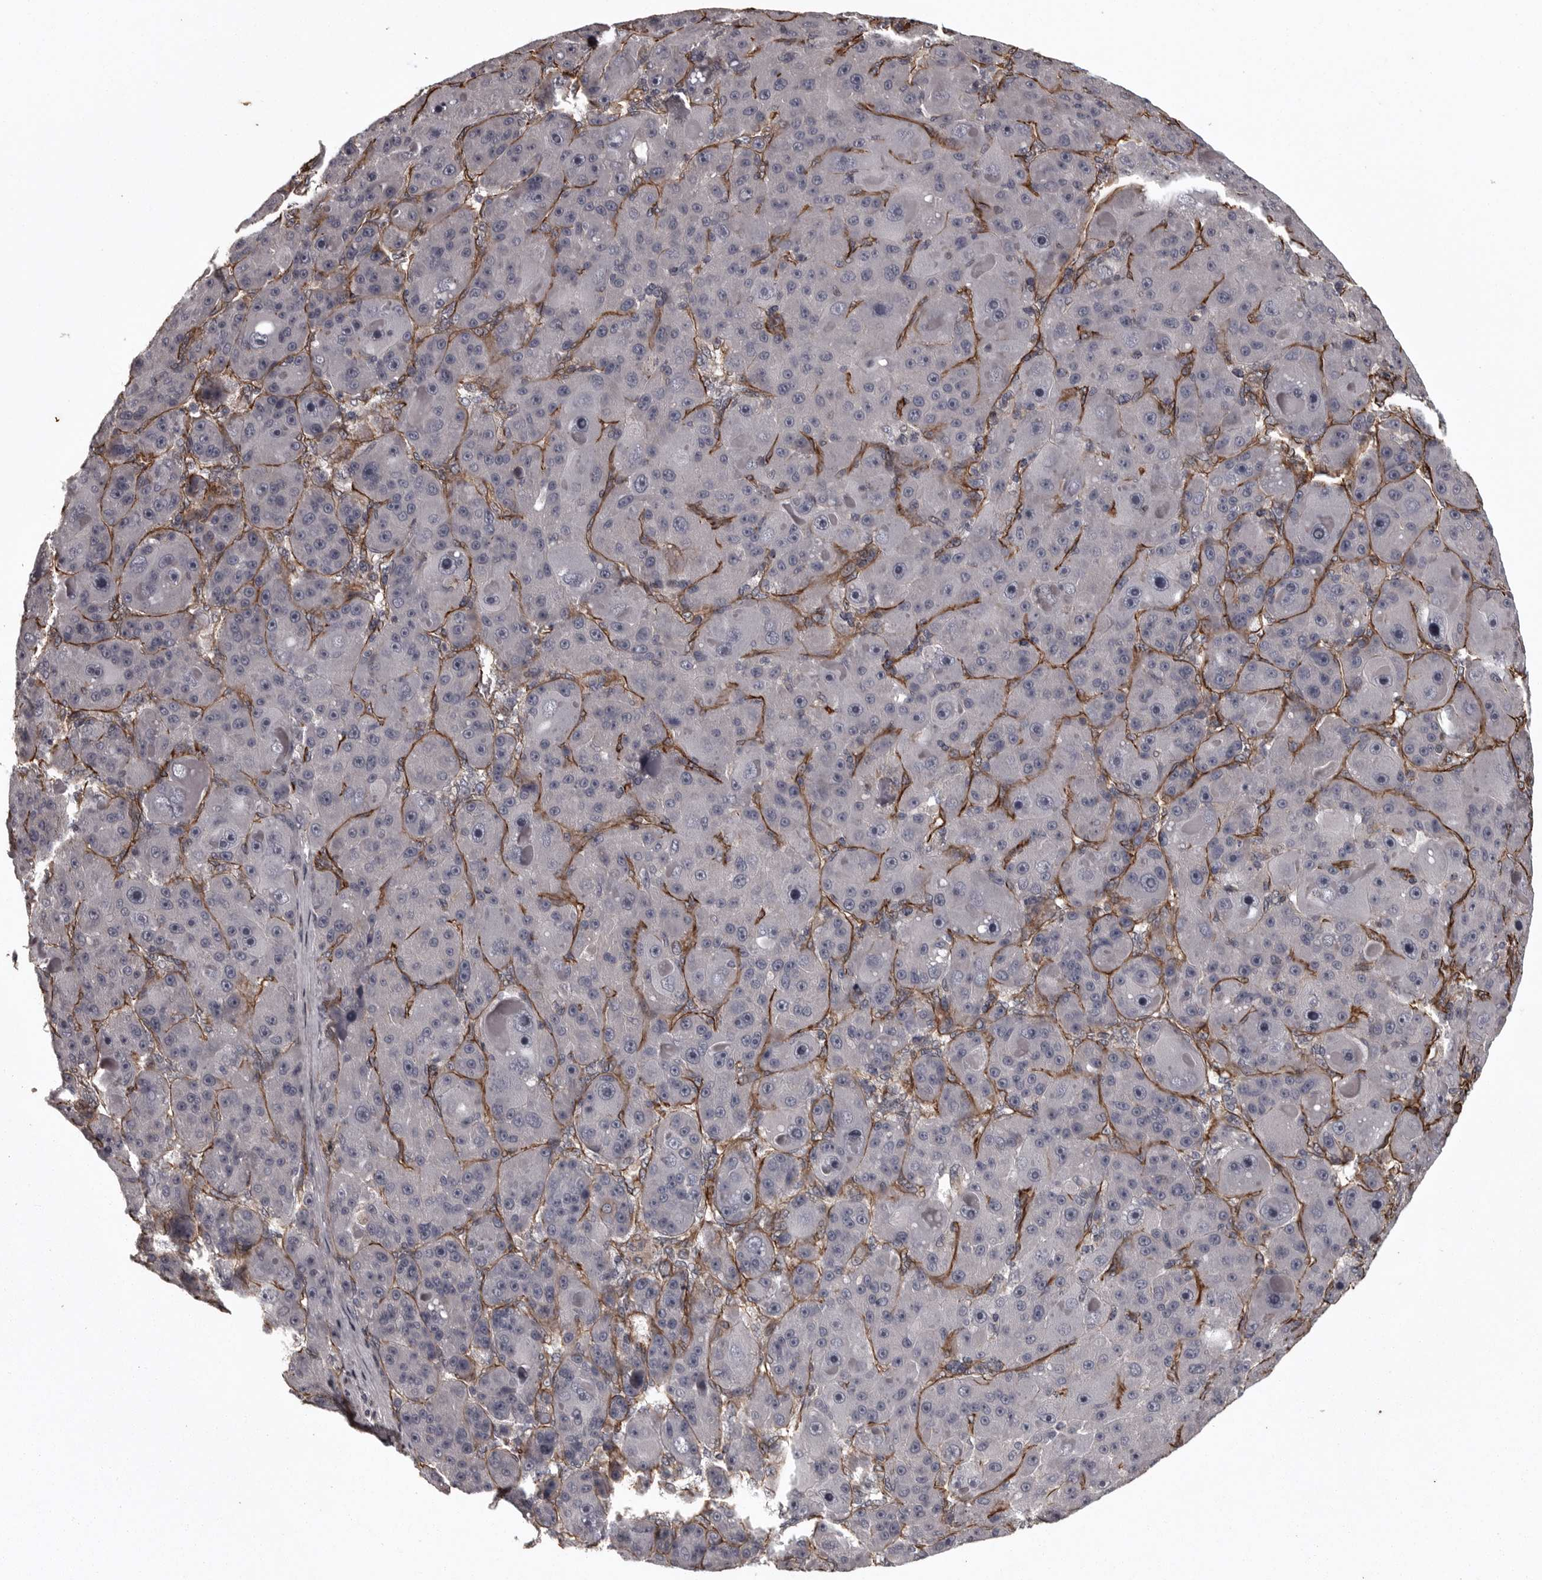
{"staining": {"intensity": "negative", "quantity": "none", "location": "none"}, "tissue": "liver cancer", "cell_type": "Tumor cells", "image_type": "cancer", "snomed": [{"axis": "morphology", "description": "Carcinoma, Hepatocellular, NOS"}, {"axis": "topography", "description": "Liver"}], "caption": "IHC micrograph of neoplastic tissue: human liver cancer (hepatocellular carcinoma) stained with DAB (3,3'-diaminobenzidine) reveals no significant protein positivity in tumor cells.", "gene": "FAAP100", "patient": {"sex": "male", "age": 76}}